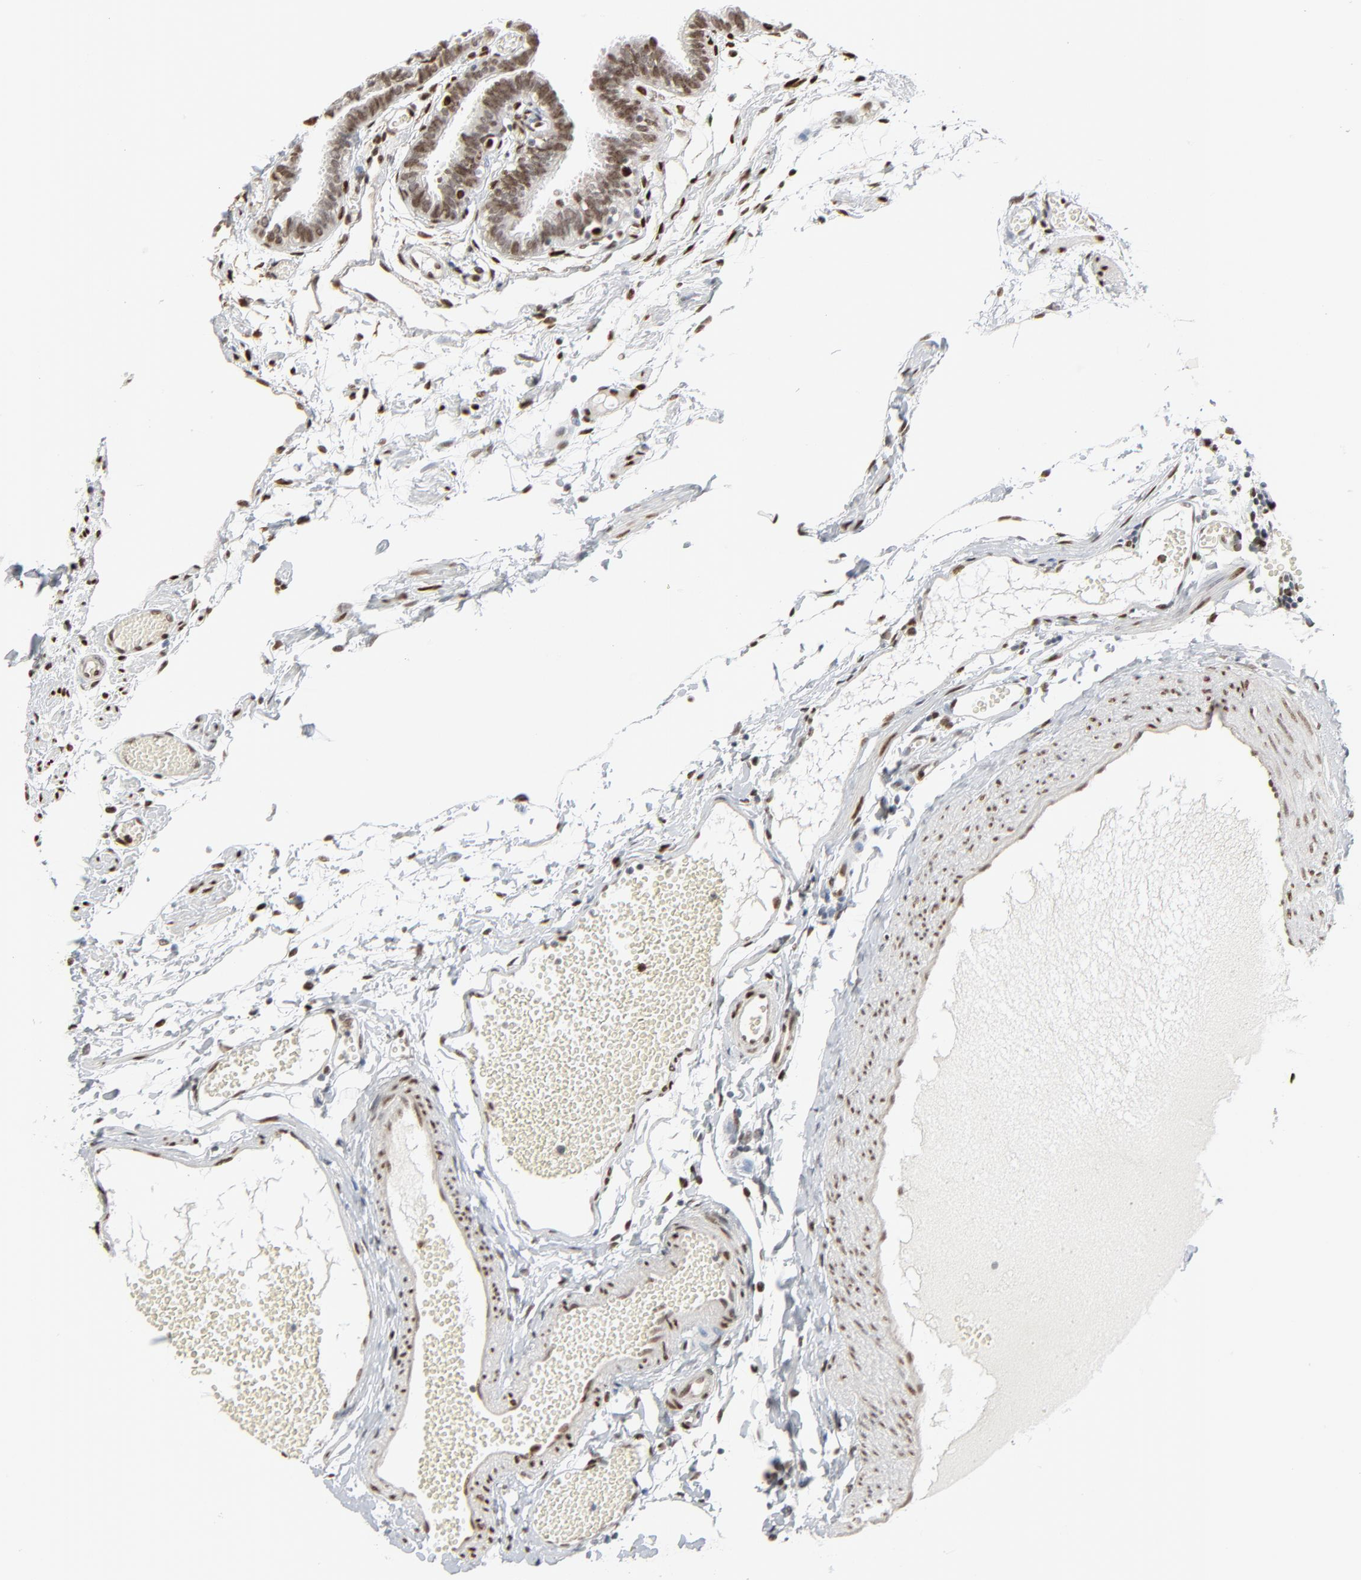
{"staining": {"intensity": "moderate", "quantity": ">75%", "location": "nuclear"}, "tissue": "fallopian tube", "cell_type": "Glandular cells", "image_type": "normal", "snomed": [{"axis": "morphology", "description": "Normal tissue, NOS"}, {"axis": "topography", "description": "Fallopian tube"}], "caption": "An immunohistochemistry histopathology image of normal tissue is shown. Protein staining in brown highlights moderate nuclear positivity in fallopian tube within glandular cells.", "gene": "CUX1", "patient": {"sex": "female", "age": 29}}